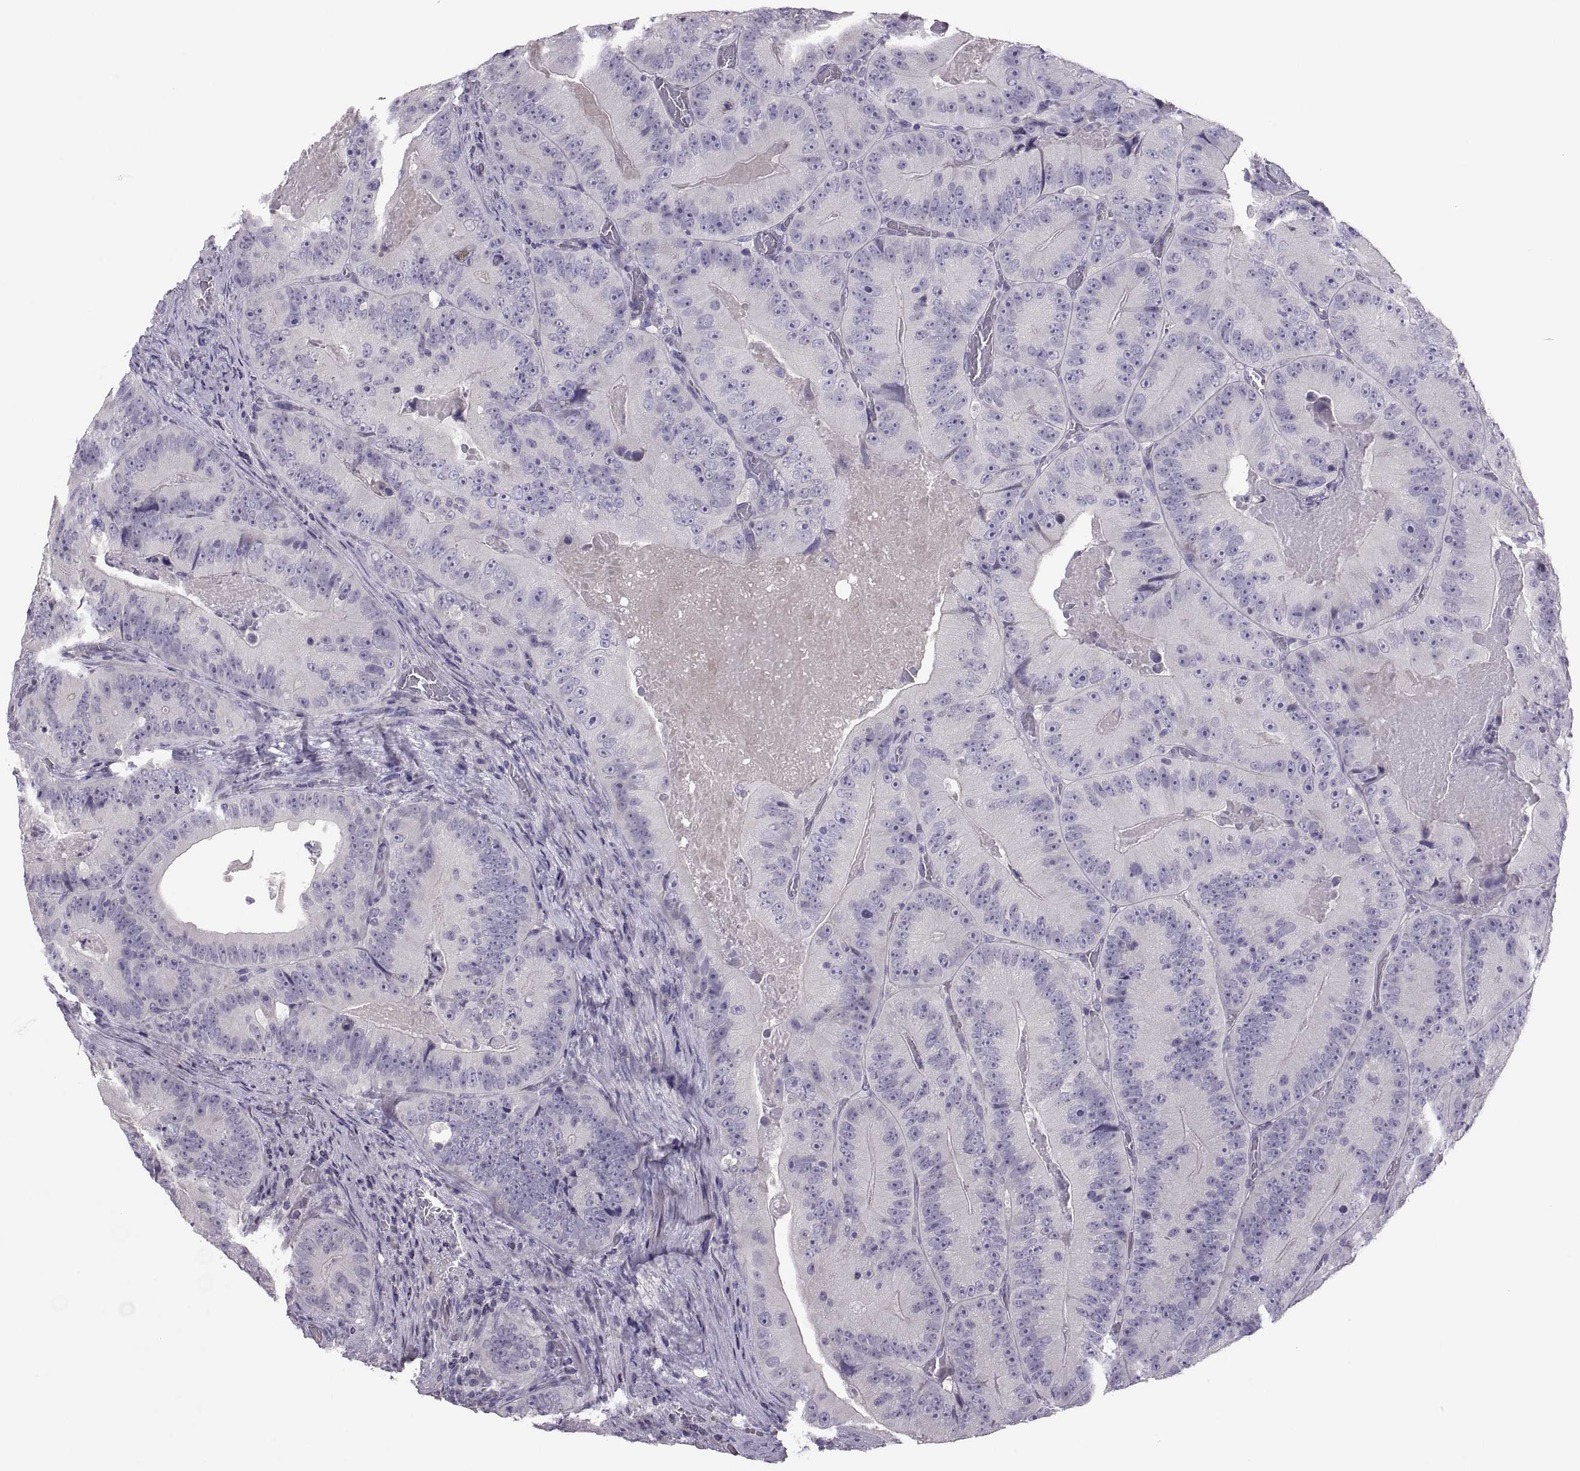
{"staining": {"intensity": "negative", "quantity": "none", "location": "none"}, "tissue": "colorectal cancer", "cell_type": "Tumor cells", "image_type": "cancer", "snomed": [{"axis": "morphology", "description": "Adenocarcinoma, NOS"}, {"axis": "topography", "description": "Colon"}], "caption": "DAB immunohistochemical staining of colorectal cancer exhibits no significant expression in tumor cells. Nuclei are stained in blue.", "gene": "TBX19", "patient": {"sex": "female", "age": 86}}